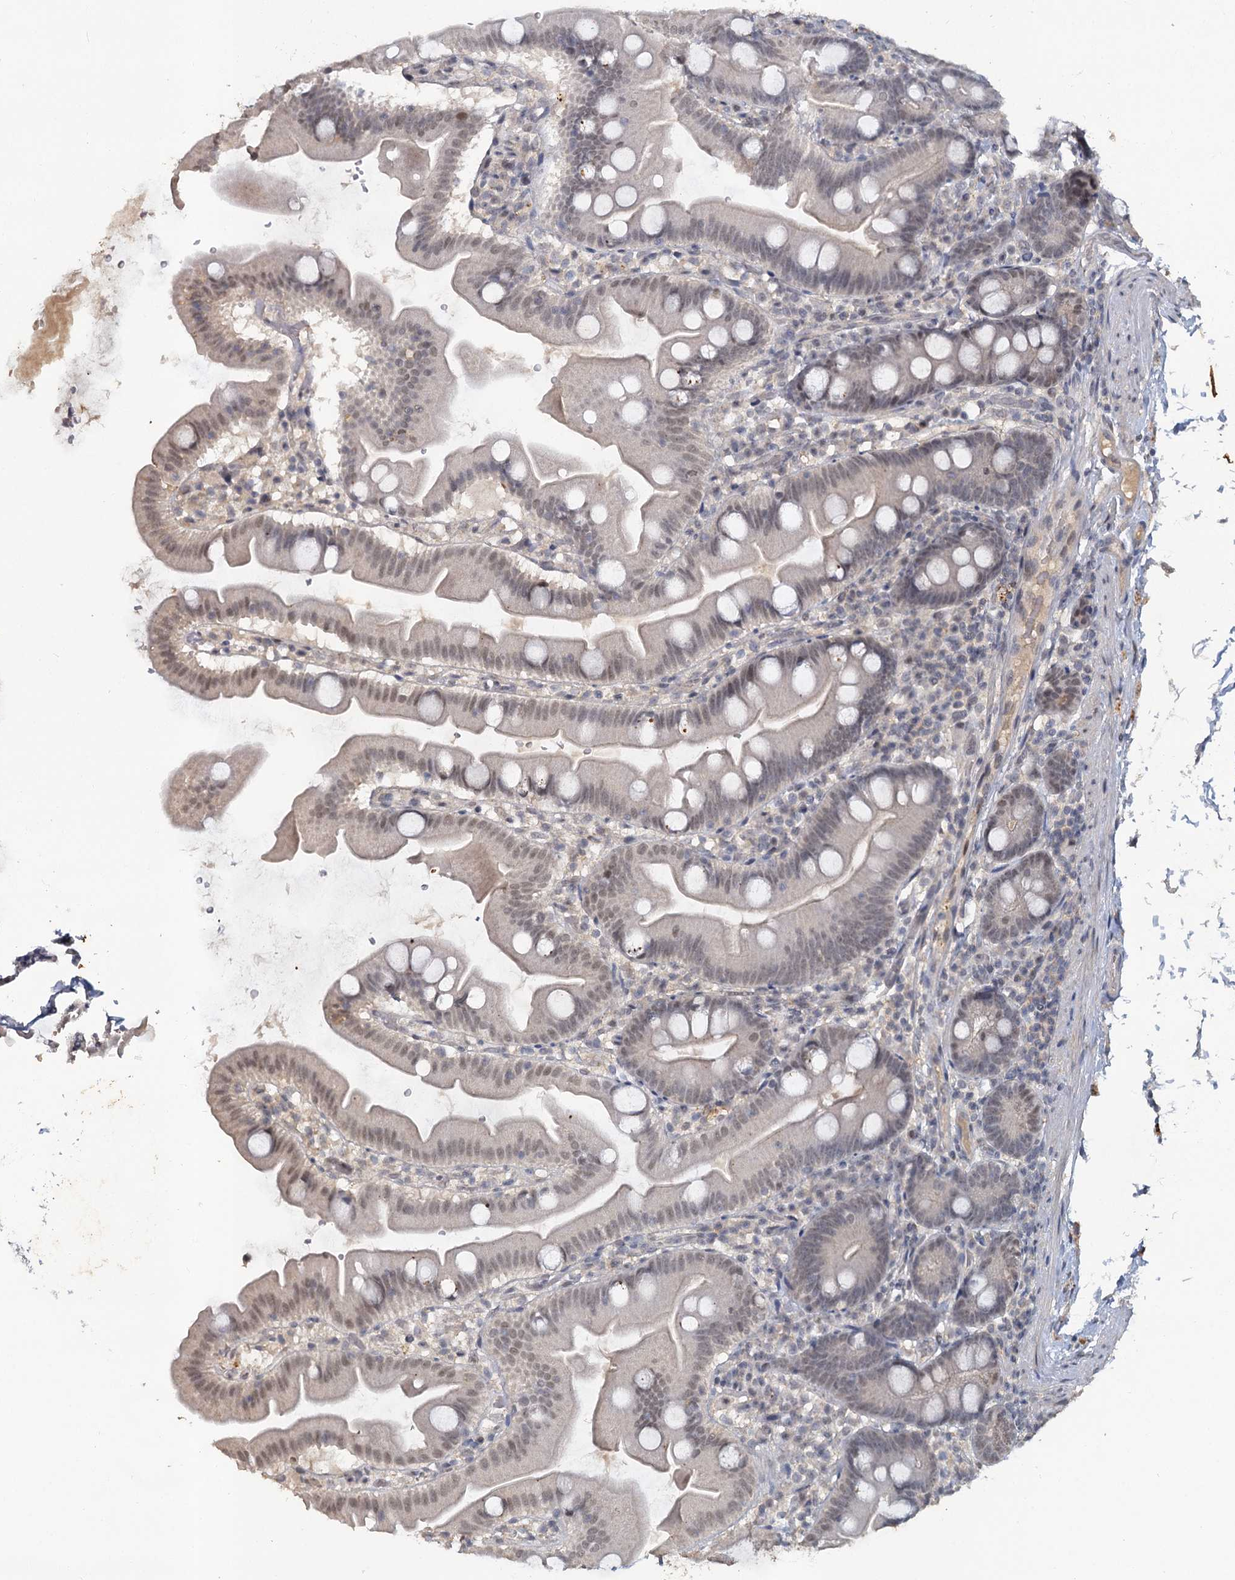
{"staining": {"intensity": "weak", "quantity": "<25%", "location": "nuclear"}, "tissue": "small intestine", "cell_type": "Glandular cells", "image_type": "normal", "snomed": [{"axis": "morphology", "description": "Normal tissue, NOS"}, {"axis": "topography", "description": "Small intestine"}], "caption": "Immunohistochemical staining of normal human small intestine displays no significant expression in glandular cells. The staining is performed using DAB (3,3'-diaminobenzidine) brown chromogen with nuclei counter-stained in using hematoxylin.", "gene": "MUCL1", "patient": {"sex": "female", "age": 68}}